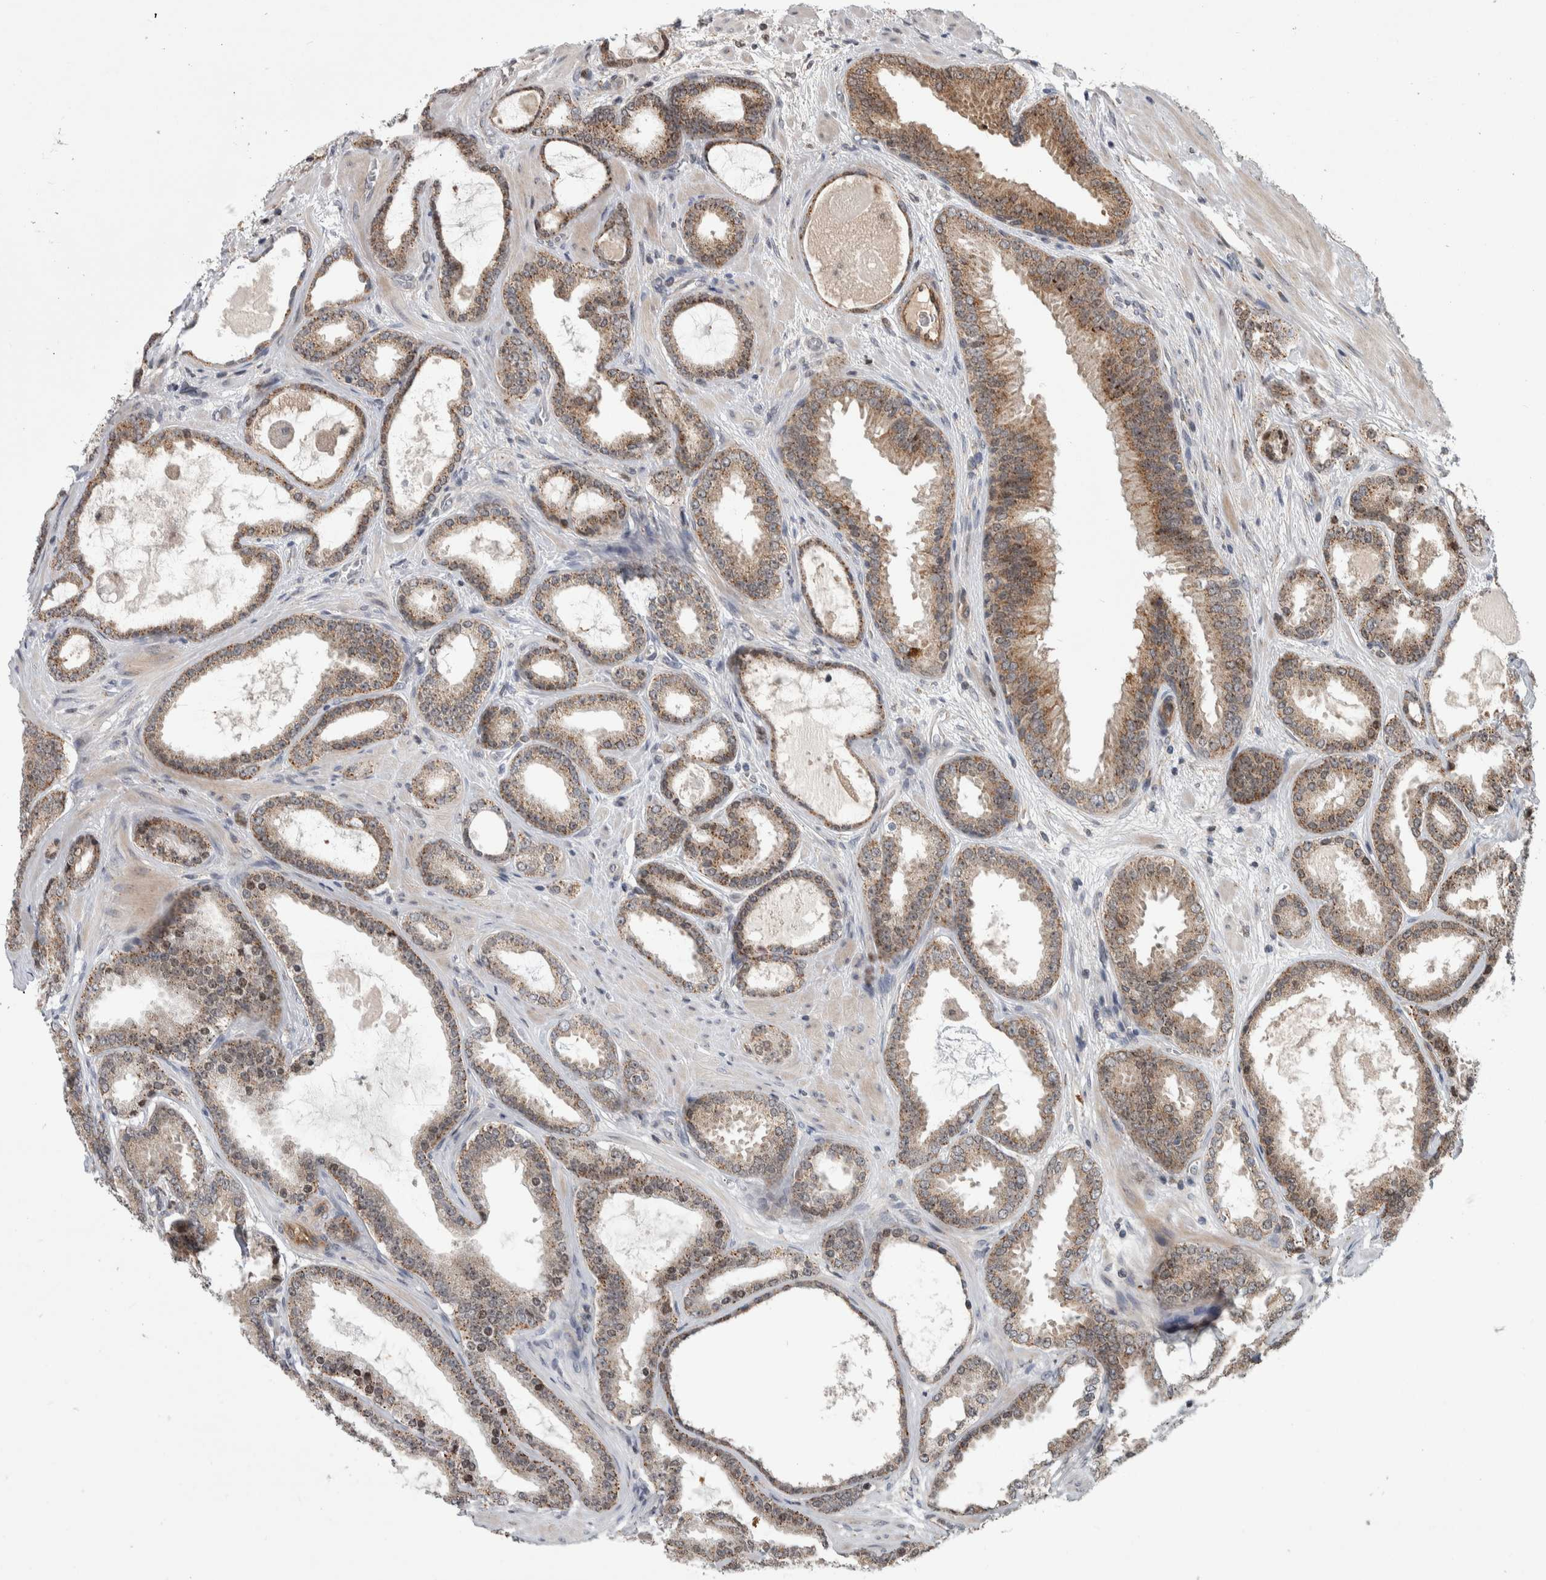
{"staining": {"intensity": "moderate", "quantity": ">75%", "location": "cytoplasmic/membranous"}, "tissue": "prostate cancer", "cell_type": "Tumor cells", "image_type": "cancer", "snomed": [{"axis": "morphology", "description": "Adenocarcinoma, High grade"}, {"axis": "topography", "description": "Prostate"}], "caption": "IHC of prostate cancer reveals medium levels of moderate cytoplasmic/membranous expression in about >75% of tumor cells.", "gene": "MSL1", "patient": {"sex": "male", "age": 60}}